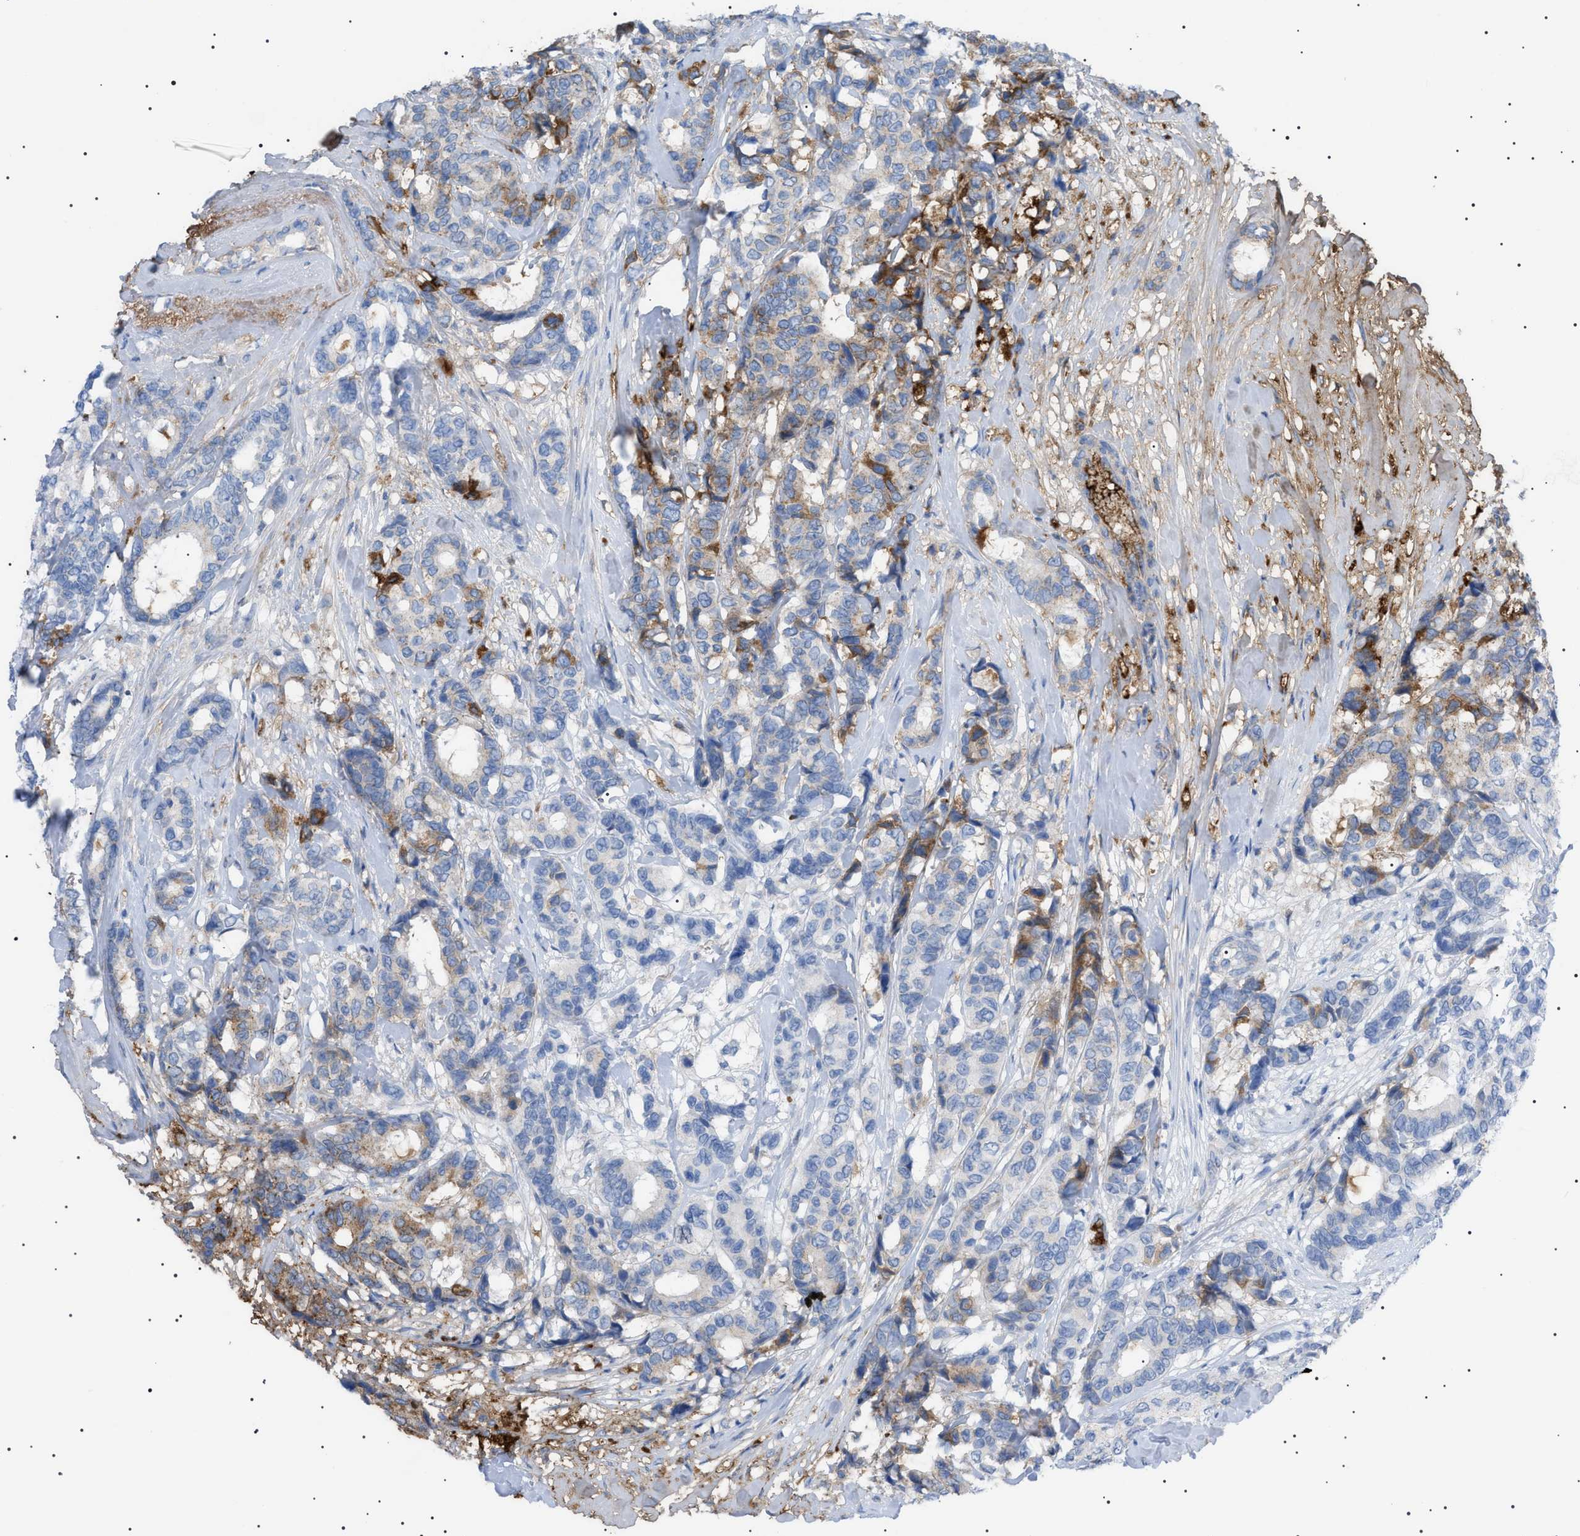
{"staining": {"intensity": "weak", "quantity": "25%-75%", "location": "cytoplasmic/membranous"}, "tissue": "breast cancer", "cell_type": "Tumor cells", "image_type": "cancer", "snomed": [{"axis": "morphology", "description": "Duct carcinoma"}, {"axis": "topography", "description": "Breast"}], "caption": "Breast cancer stained for a protein demonstrates weak cytoplasmic/membranous positivity in tumor cells. (DAB (3,3'-diaminobenzidine) IHC with brightfield microscopy, high magnification).", "gene": "LPA", "patient": {"sex": "female", "age": 87}}